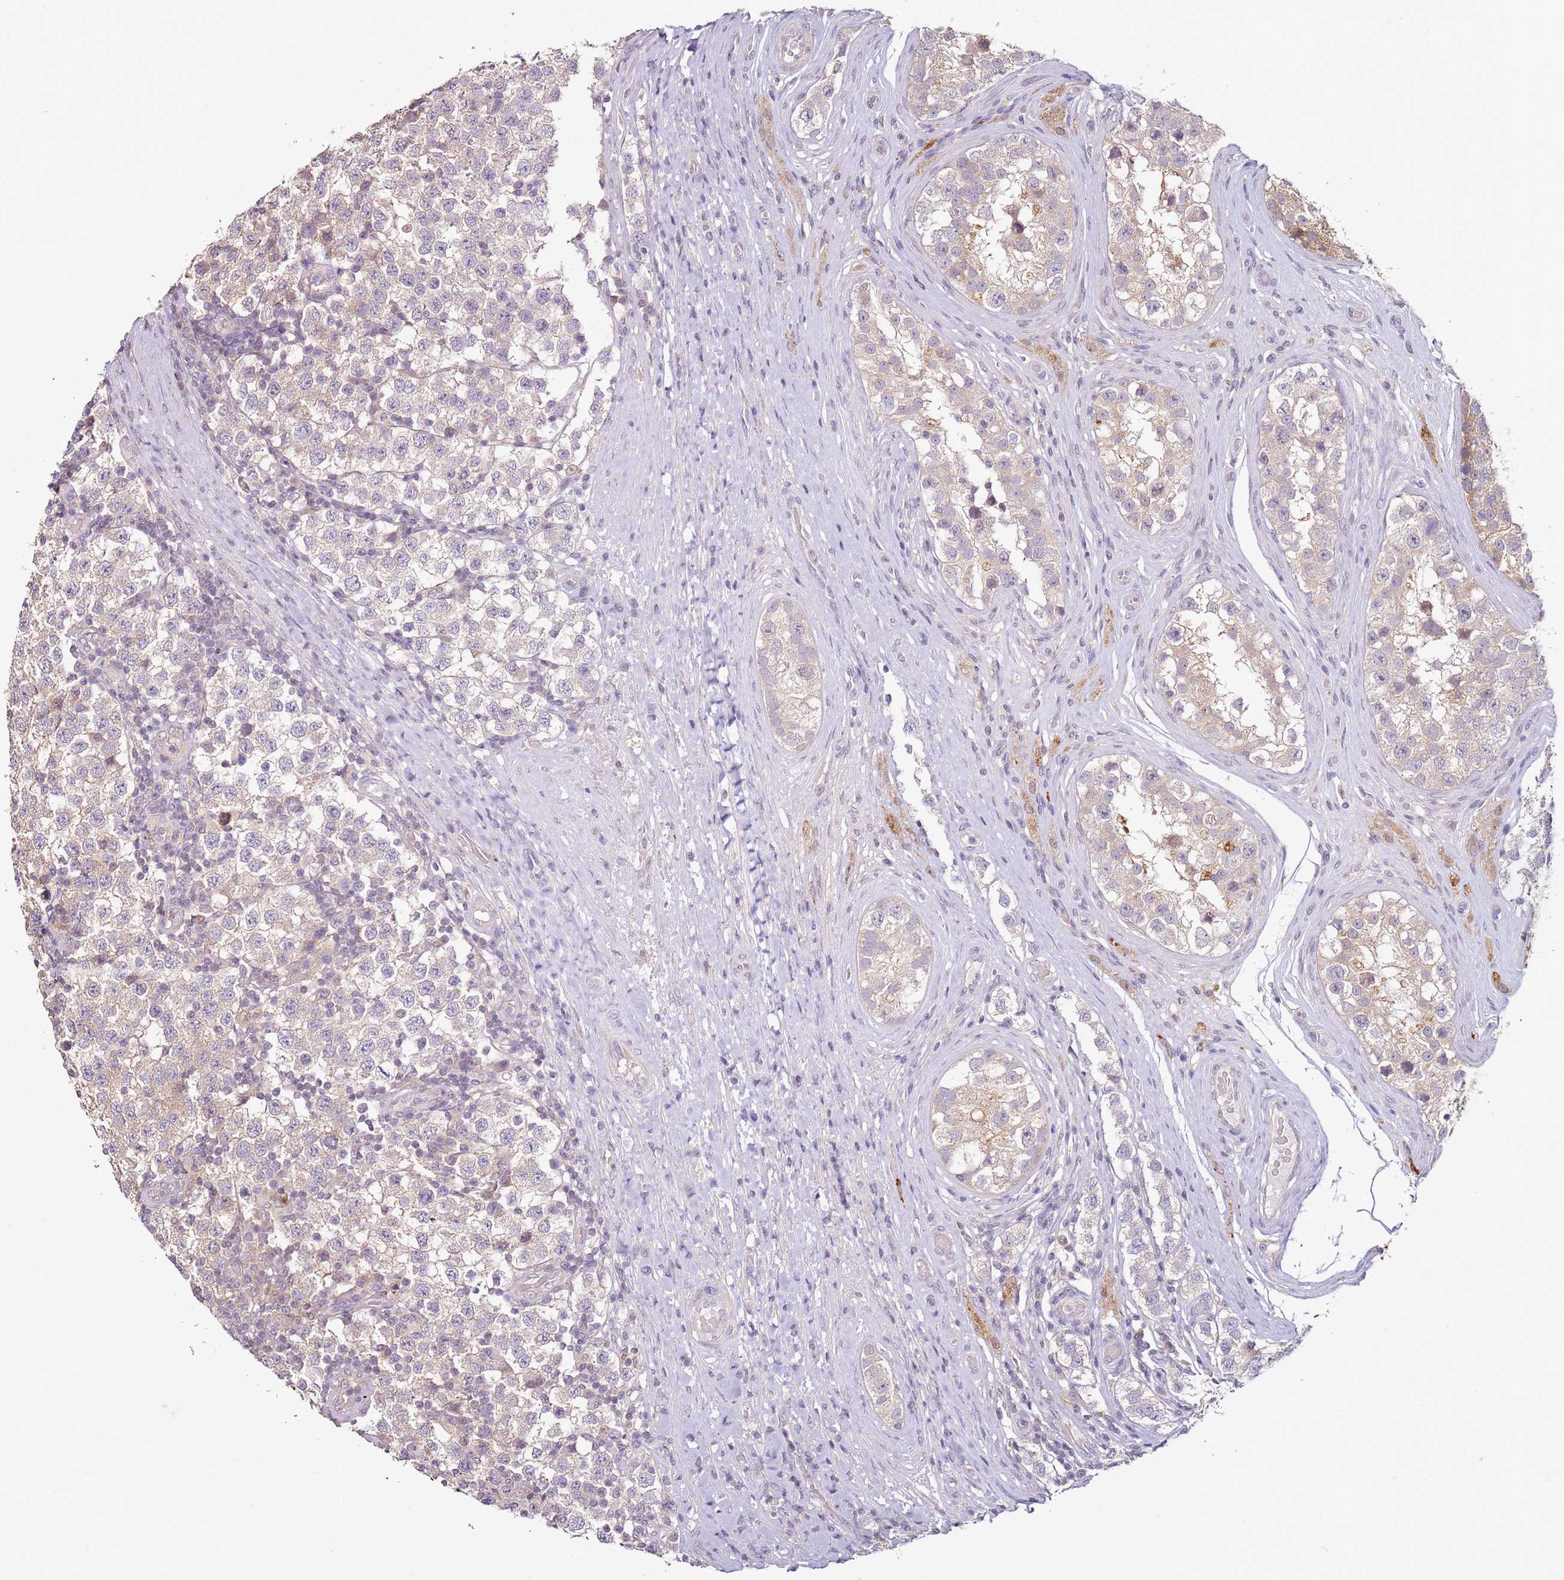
{"staining": {"intensity": "weak", "quantity": "<25%", "location": "cytoplasmic/membranous"}, "tissue": "testis cancer", "cell_type": "Tumor cells", "image_type": "cancer", "snomed": [{"axis": "morphology", "description": "Seminoma, NOS"}, {"axis": "topography", "description": "Testis"}], "caption": "IHC of human testis seminoma demonstrates no expression in tumor cells.", "gene": "MDH1", "patient": {"sex": "male", "age": 34}}